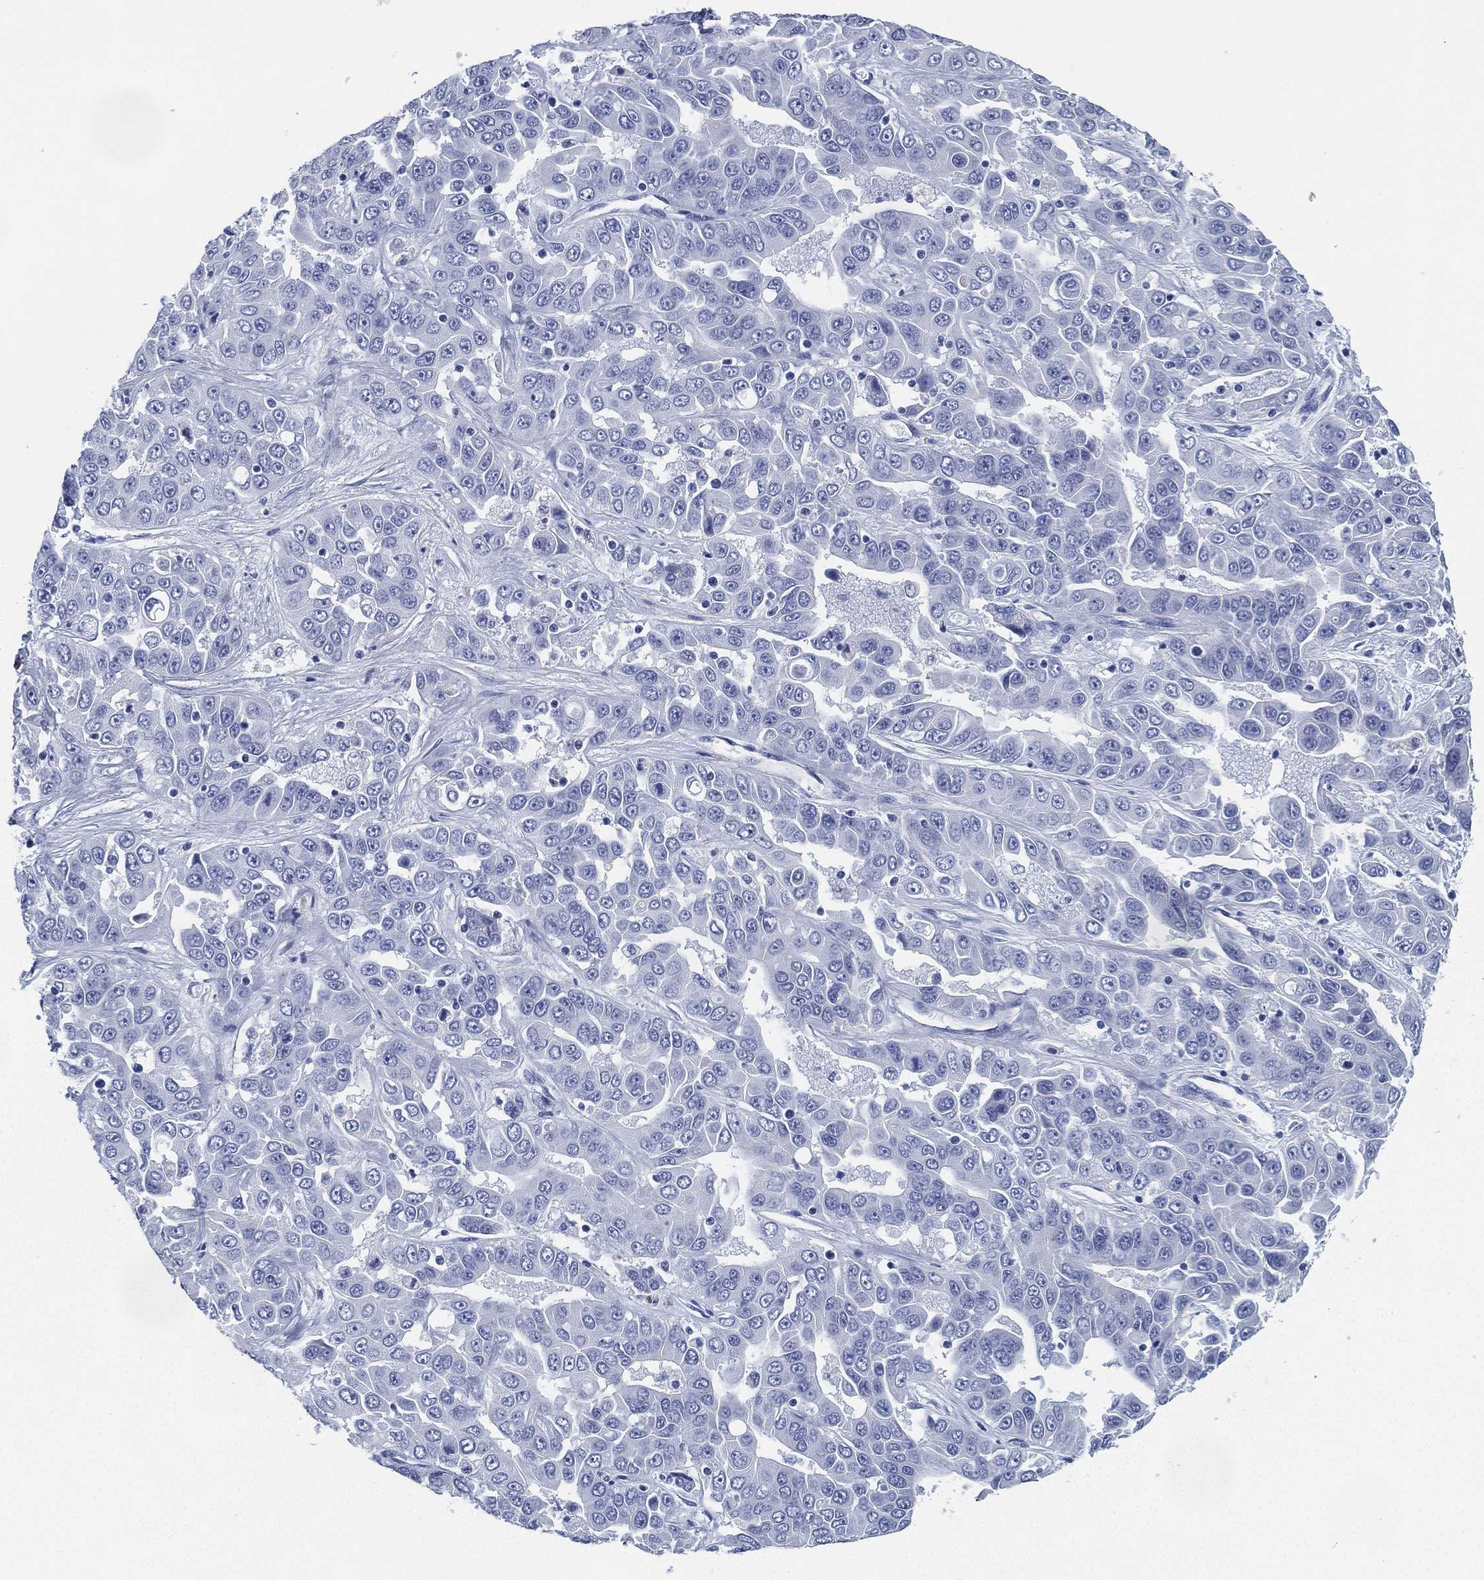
{"staining": {"intensity": "negative", "quantity": "none", "location": "none"}, "tissue": "liver cancer", "cell_type": "Tumor cells", "image_type": "cancer", "snomed": [{"axis": "morphology", "description": "Cholangiocarcinoma"}, {"axis": "topography", "description": "Liver"}], "caption": "The image exhibits no staining of tumor cells in liver cancer (cholangiocarcinoma). Nuclei are stained in blue.", "gene": "DEFB121", "patient": {"sex": "female", "age": 52}}